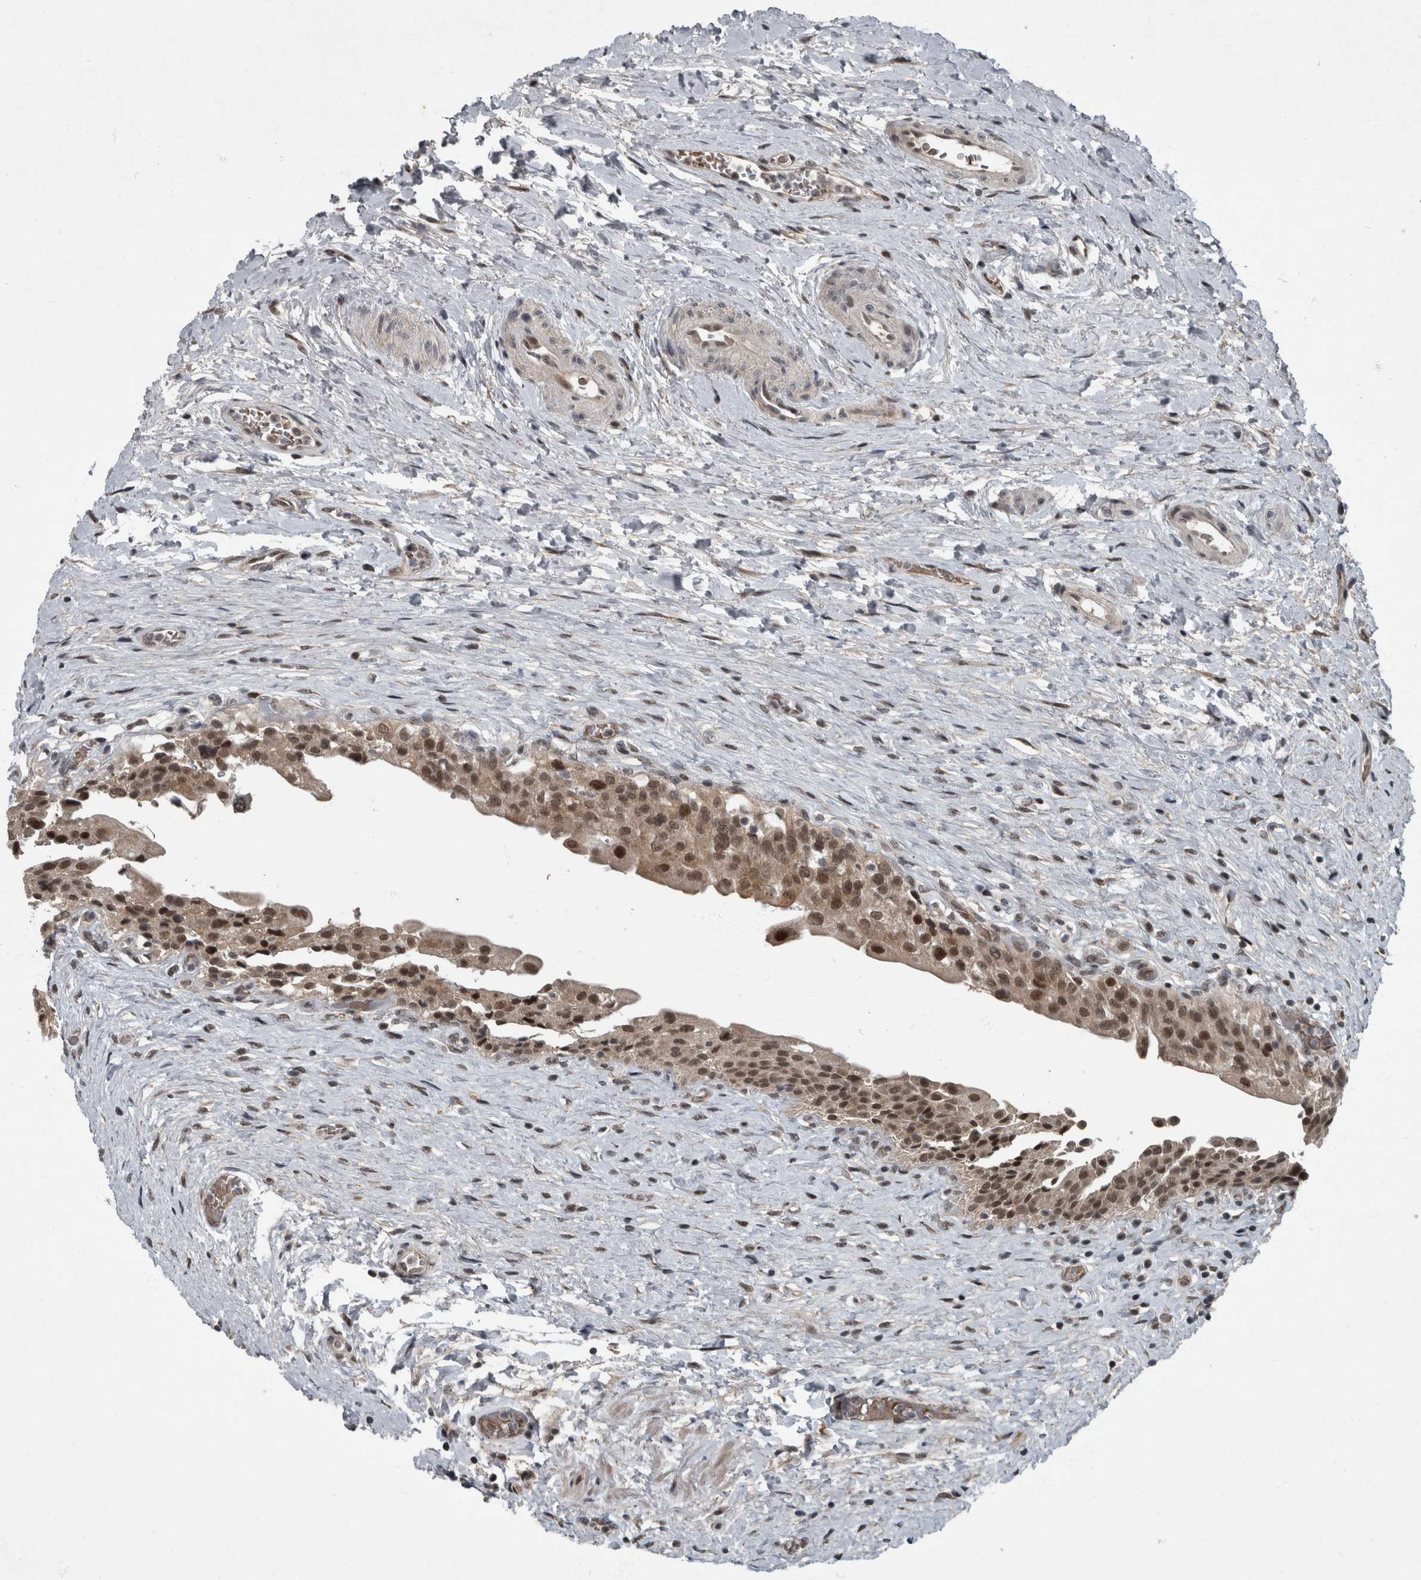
{"staining": {"intensity": "moderate", "quantity": ">75%", "location": "cytoplasmic/membranous,nuclear"}, "tissue": "urinary bladder", "cell_type": "Urothelial cells", "image_type": "normal", "snomed": [{"axis": "morphology", "description": "Normal tissue, NOS"}, {"axis": "topography", "description": "Urinary bladder"}], "caption": "Immunohistochemical staining of normal urinary bladder displays >75% levels of moderate cytoplasmic/membranous,nuclear protein expression in approximately >75% of urothelial cells.", "gene": "WDR33", "patient": {"sex": "male", "age": 74}}